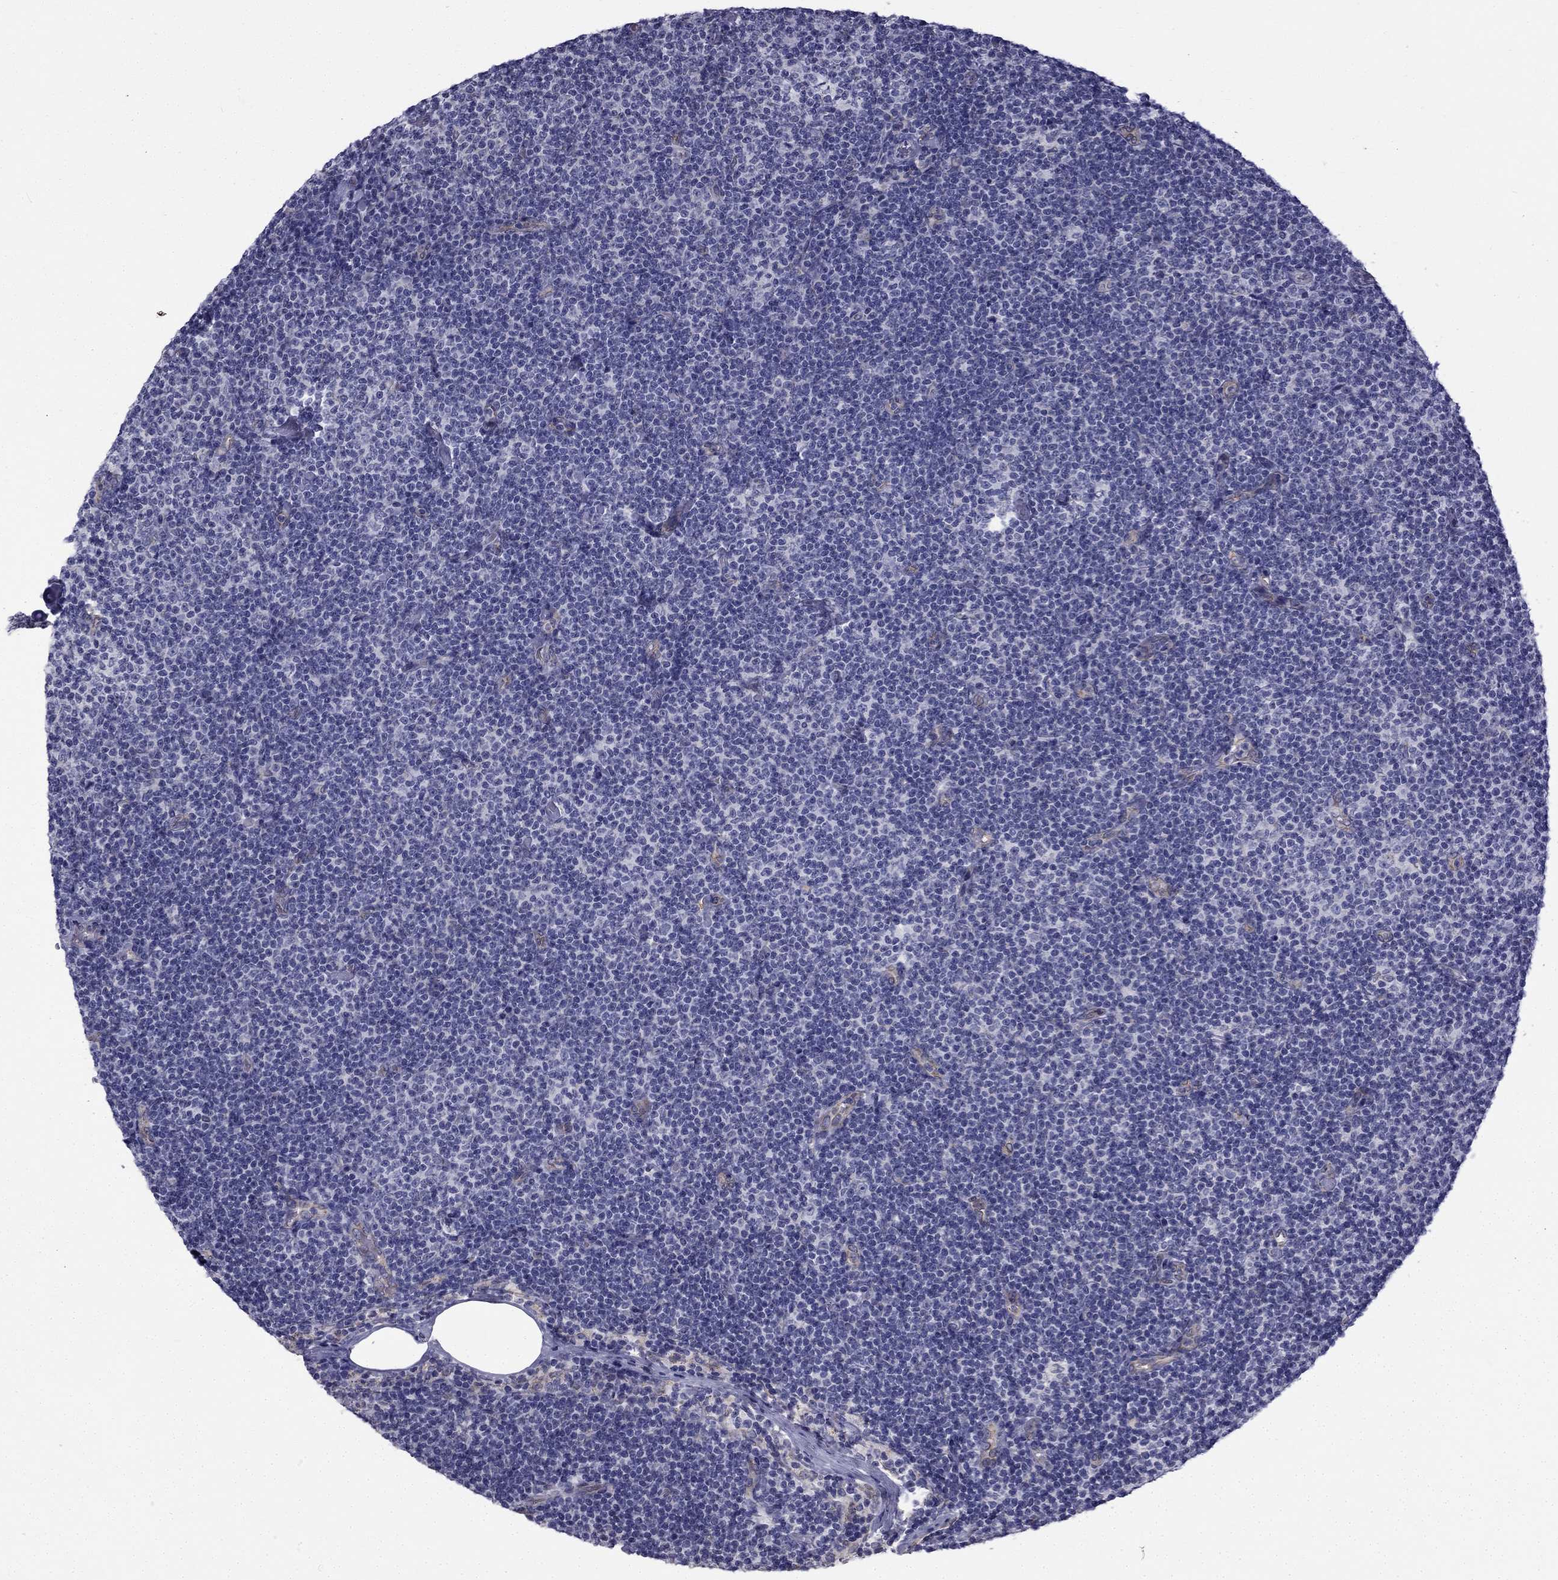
{"staining": {"intensity": "negative", "quantity": "none", "location": "none"}, "tissue": "lymphoma", "cell_type": "Tumor cells", "image_type": "cancer", "snomed": [{"axis": "morphology", "description": "Malignant lymphoma, non-Hodgkin's type, Low grade"}, {"axis": "topography", "description": "Lymph node"}], "caption": "A histopathology image of human malignant lymphoma, non-Hodgkin's type (low-grade) is negative for staining in tumor cells.", "gene": "CCDC40", "patient": {"sex": "male", "age": 81}}